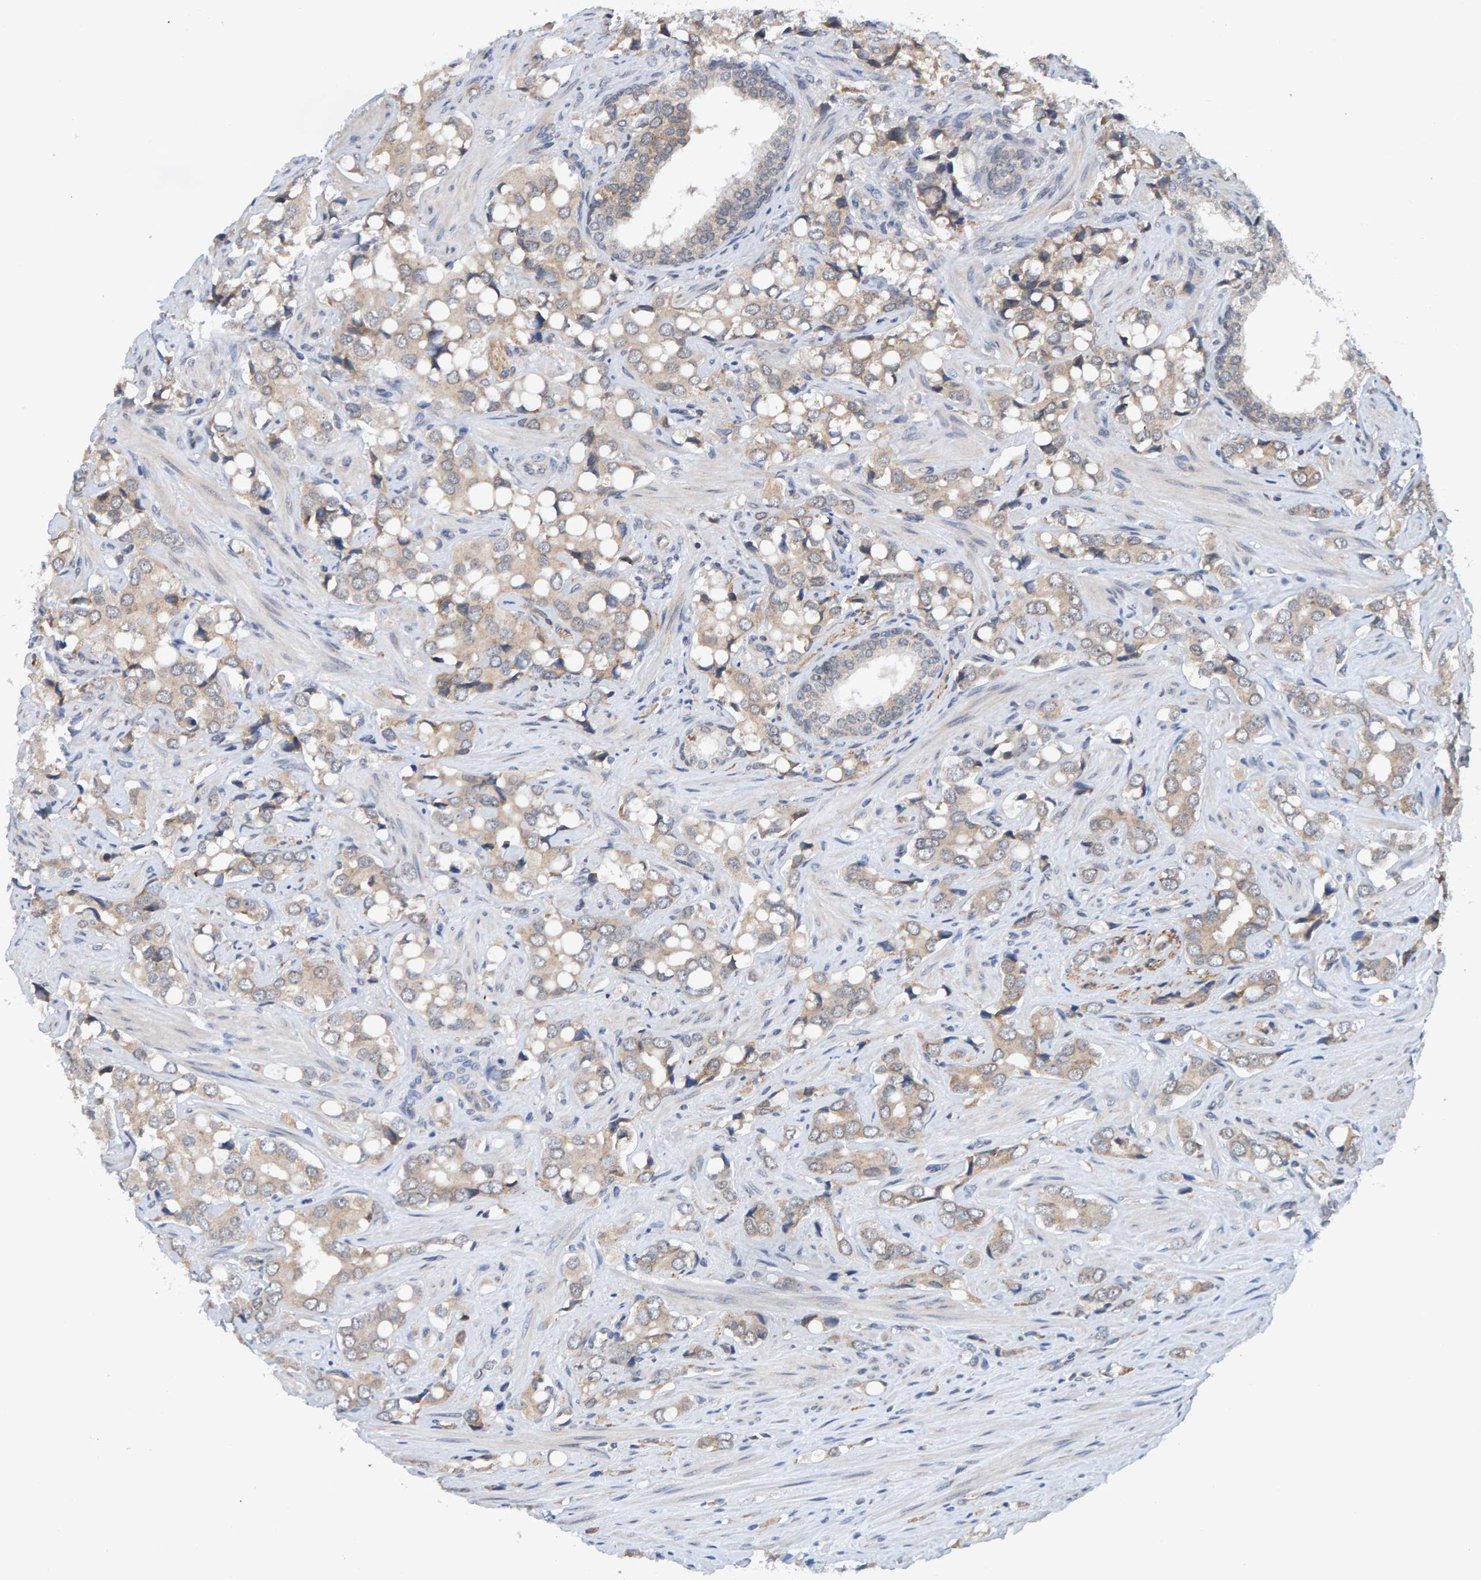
{"staining": {"intensity": "weak", "quantity": "<25%", "location": "cytoplasmic/membranous"}, "tissue": "prostate cancer", "cell_type": "Tumor cells", "image_type": "cancer", "snomed": [{"axis": "morphology", "description": "Adenocarcinoma, High grade"}, {"axis": "topography", "description": "Prostate"}], "caption": "An immunohistochemistry (IHC) photomicrograph of adenocarcinoma (high-grade) (prostate) is shown. There is no staining in tumor cells of adenocarcinoma (high-grade) (prostate).", "gene": "SCRN2", "patient": {"sex": "male", "age": 52}}